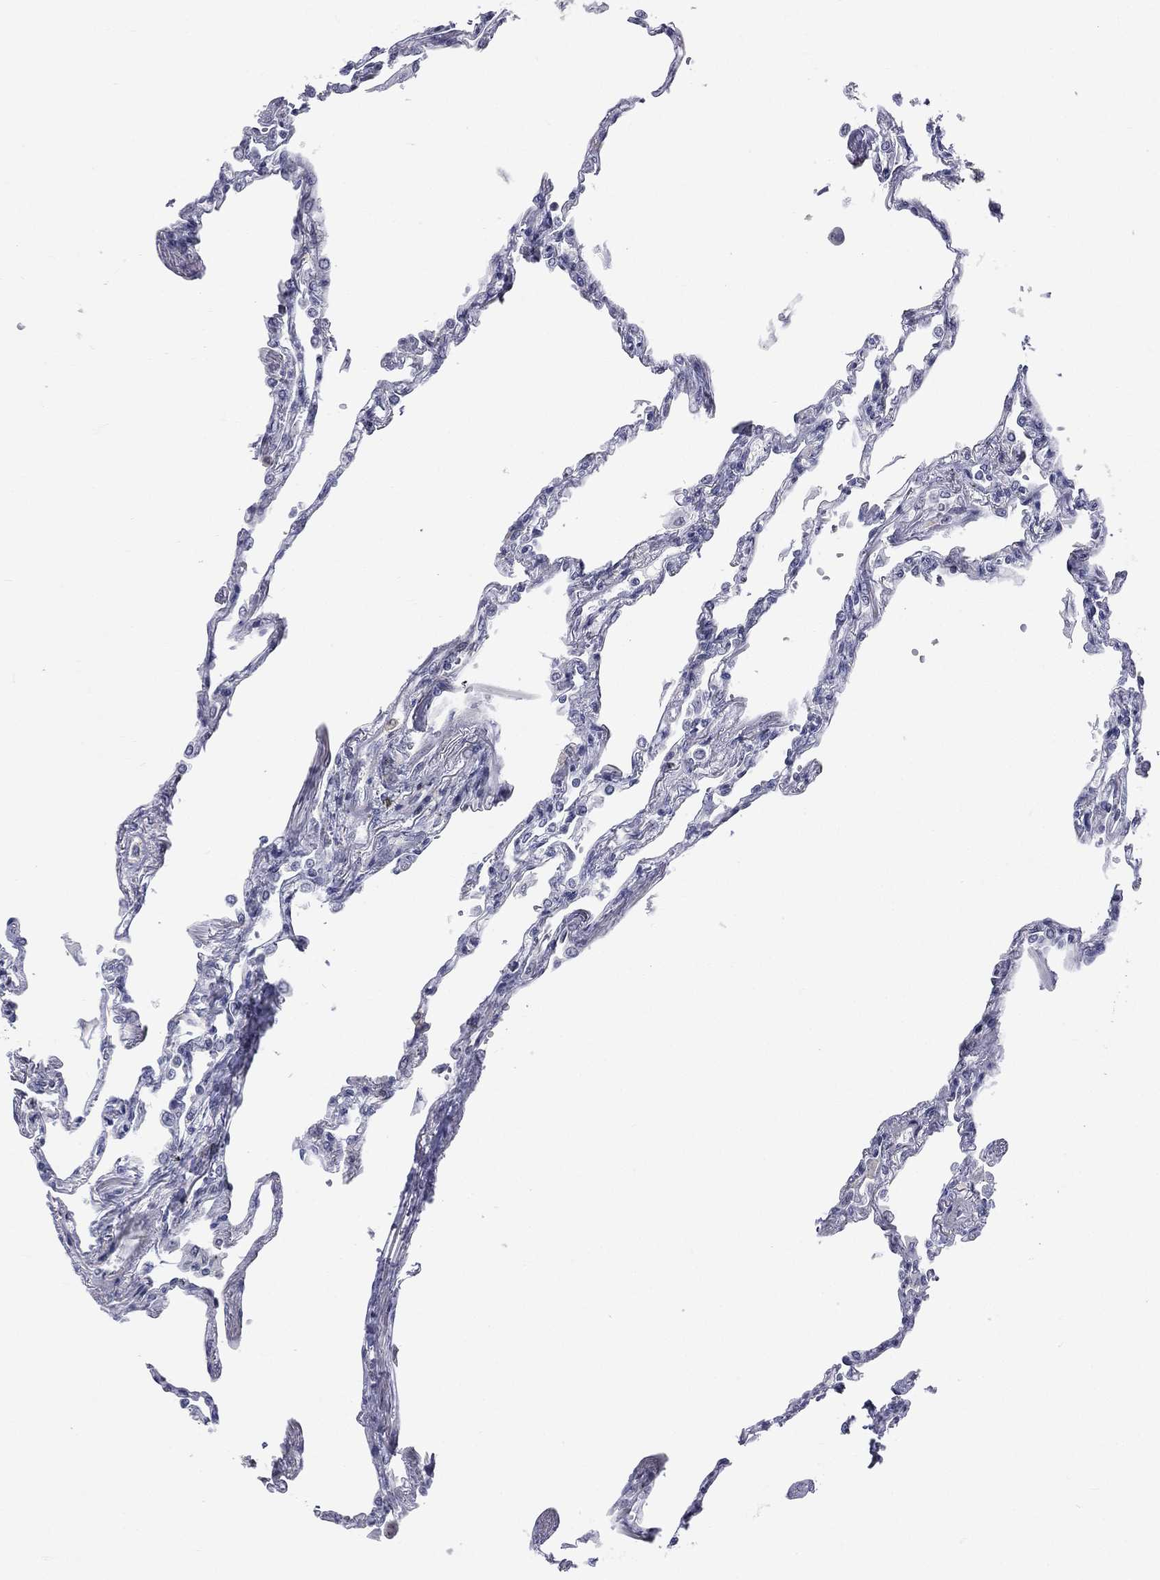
{"staining": {"intensity": "negative", "quantity": "none", "location": "none"}, "tissue": "lung", "cell_type": "Alveolar cells", "image_type": "normal", "snomed": [{"axis": "morphology", "description": "Normal tissue, NOS"}, {"axis": "topography", "description": "Lung"}], "caption": "The photomicrograph reveals no staining of alveolar cells in normal lung.", "gene": "CD22", "patient": {"sex": "male", "age": 78}}